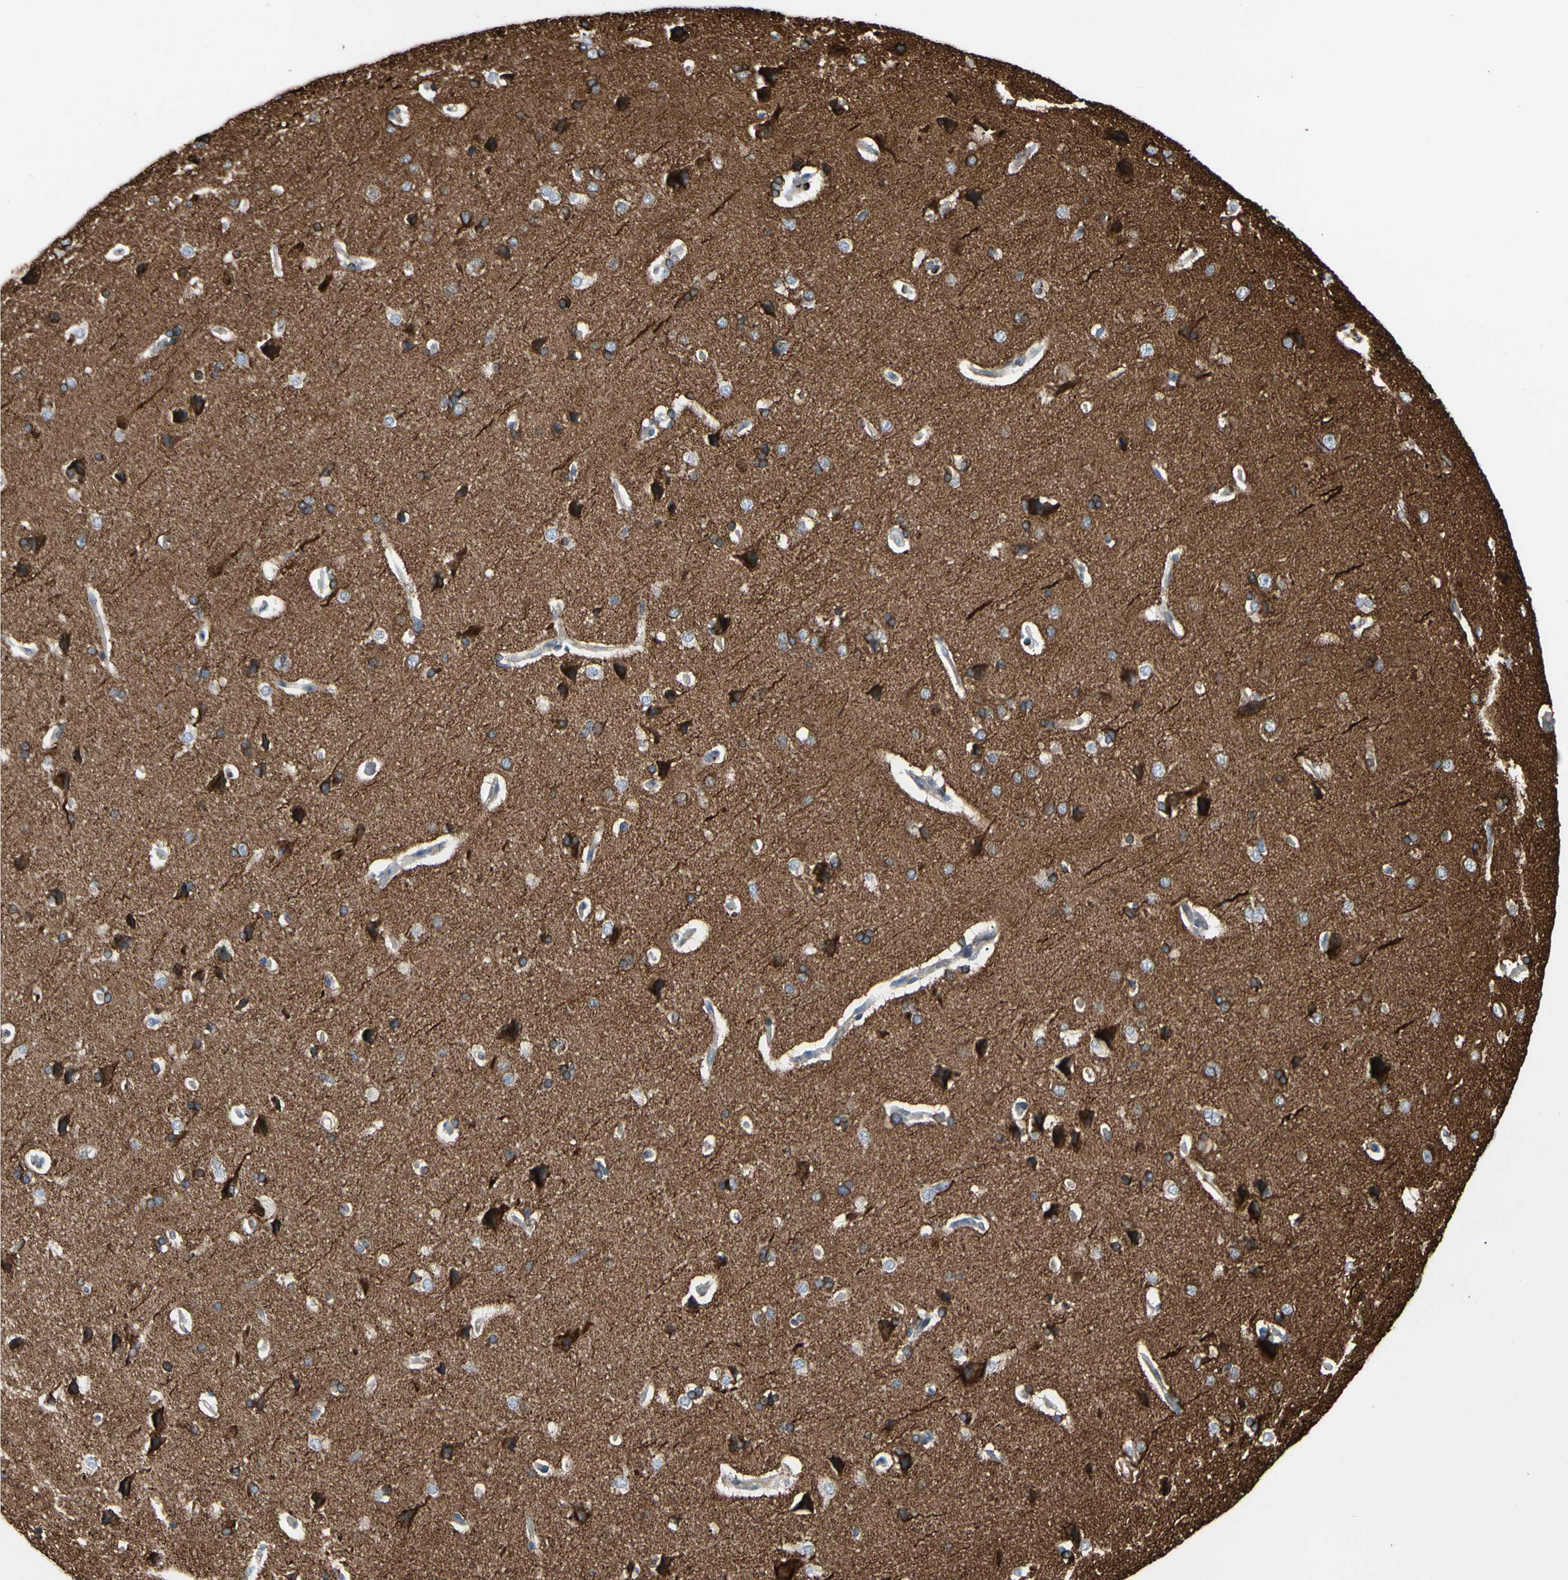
{"staining": {"intensity": "negative", "quantity": "none", "location": "none"}, "tissue": "cerebral cortex", "cell_type": "Endothelial cells", "image_type": "normal", "snomed": [{"axis": "morphology", "description": "Normal tissue, NOS"}, {"axis": "topography", "description": "Cerebral cortex"}], "caption": "Endothelial cells are negative for protein expression in benign human cerebral cortex. (IHC, brightfield microscopy, high magnification).", "gene": "TUBA1A", "patient": {"sex": "male", "age": 62}}